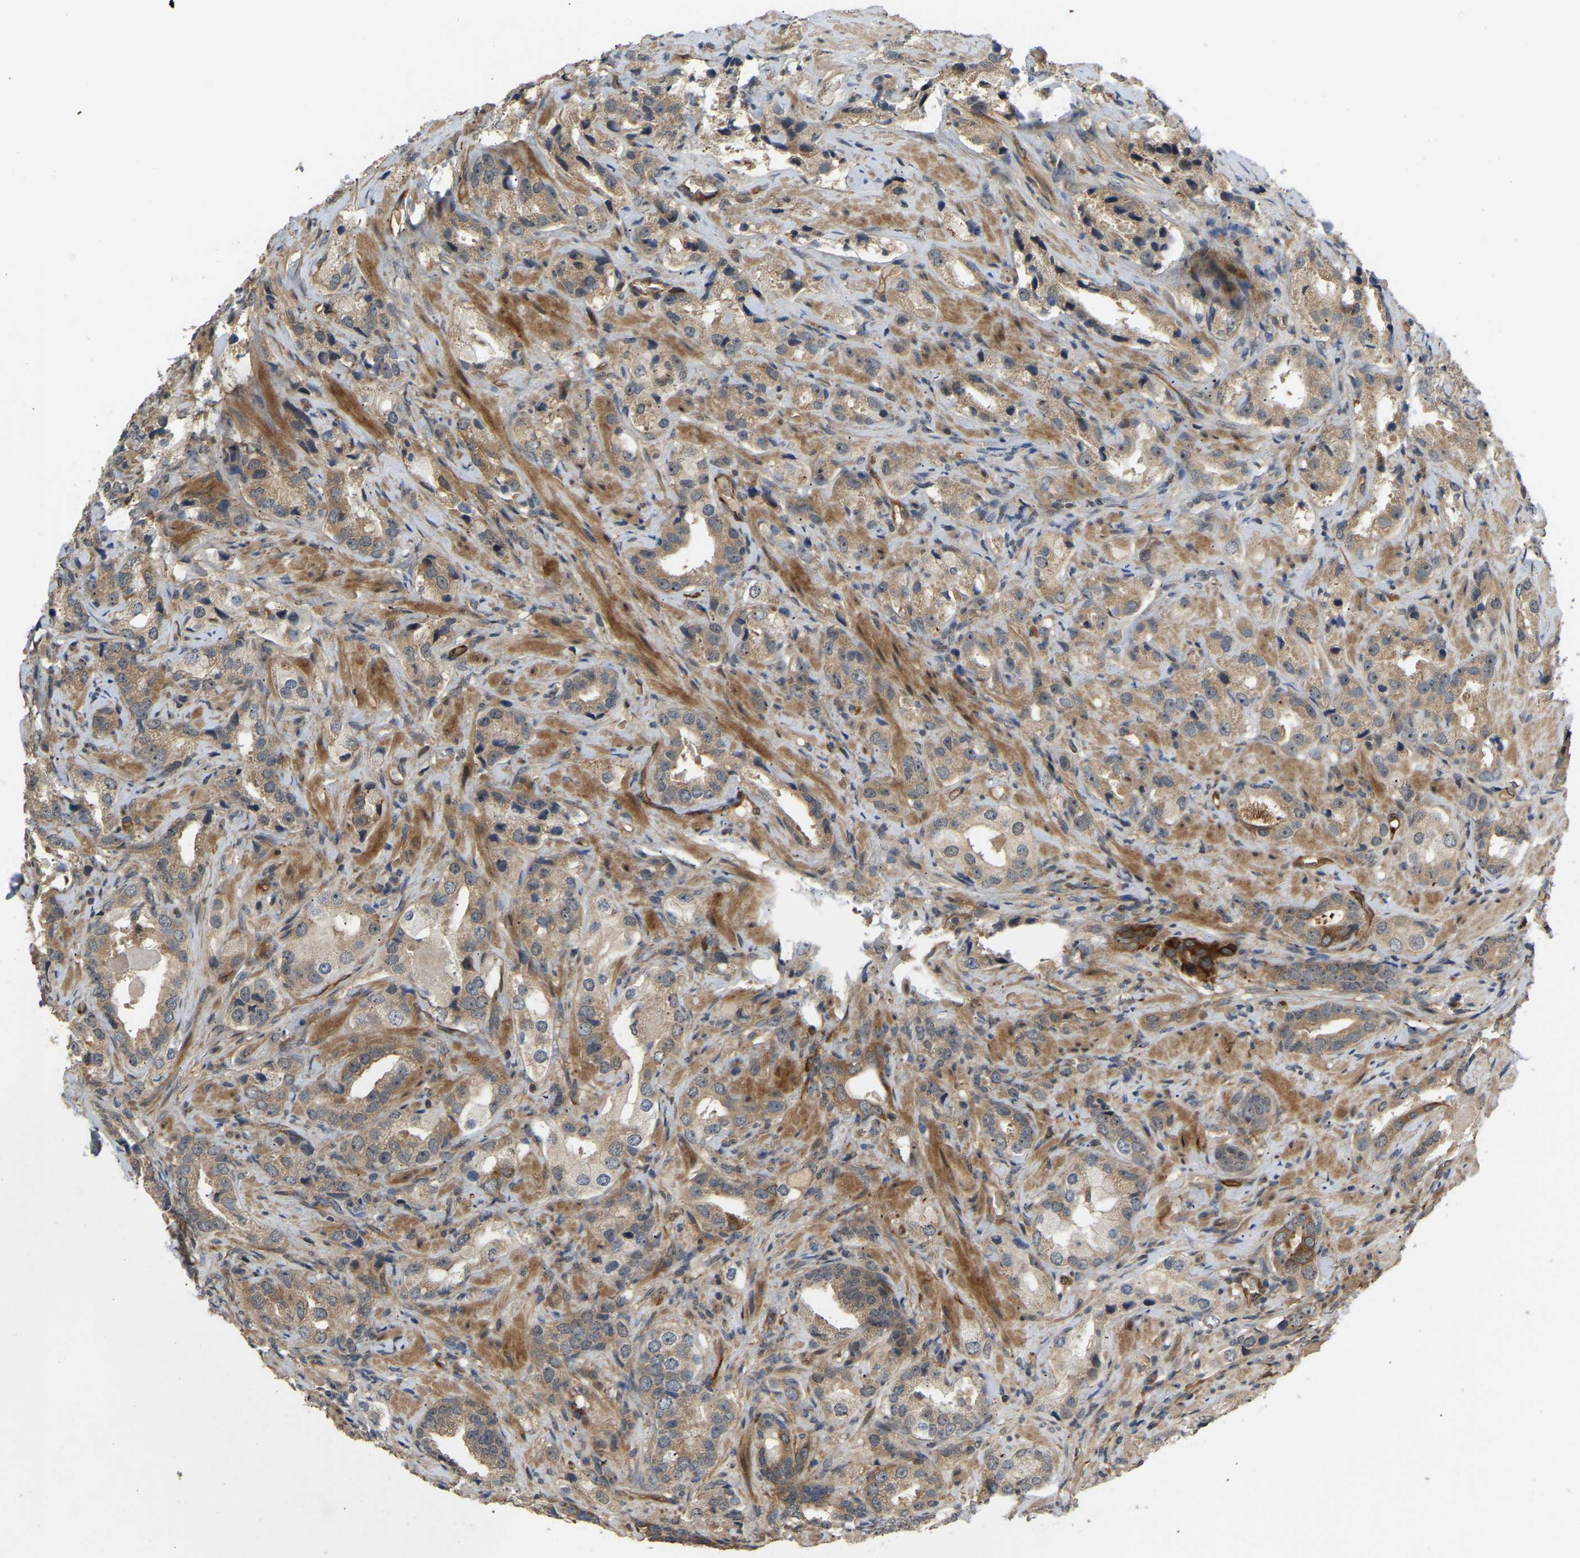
{"staining": {"intensity": "moderate", "quantity": ">75%", "location": "cytoplasmic/membranous,nuclear"}, "tissue": "prostate cancer", "cell_type": "Tumor cells", "image_type": "cancer", "snomed": [{"axis": "morphology", "description": "Adenocarcinoma, High grade"}, {"axis": "topography", "description": "Prostate"}], "caption": "Moderate cytoplasmic/membranous and nuclear staining for a protein is seen in approximately >75% of tumor cells of high-grade adenocarcinoma (prostate) using IHC.", "gene": "LIMK2", "patient": {"sex": "male", "age": 63}}